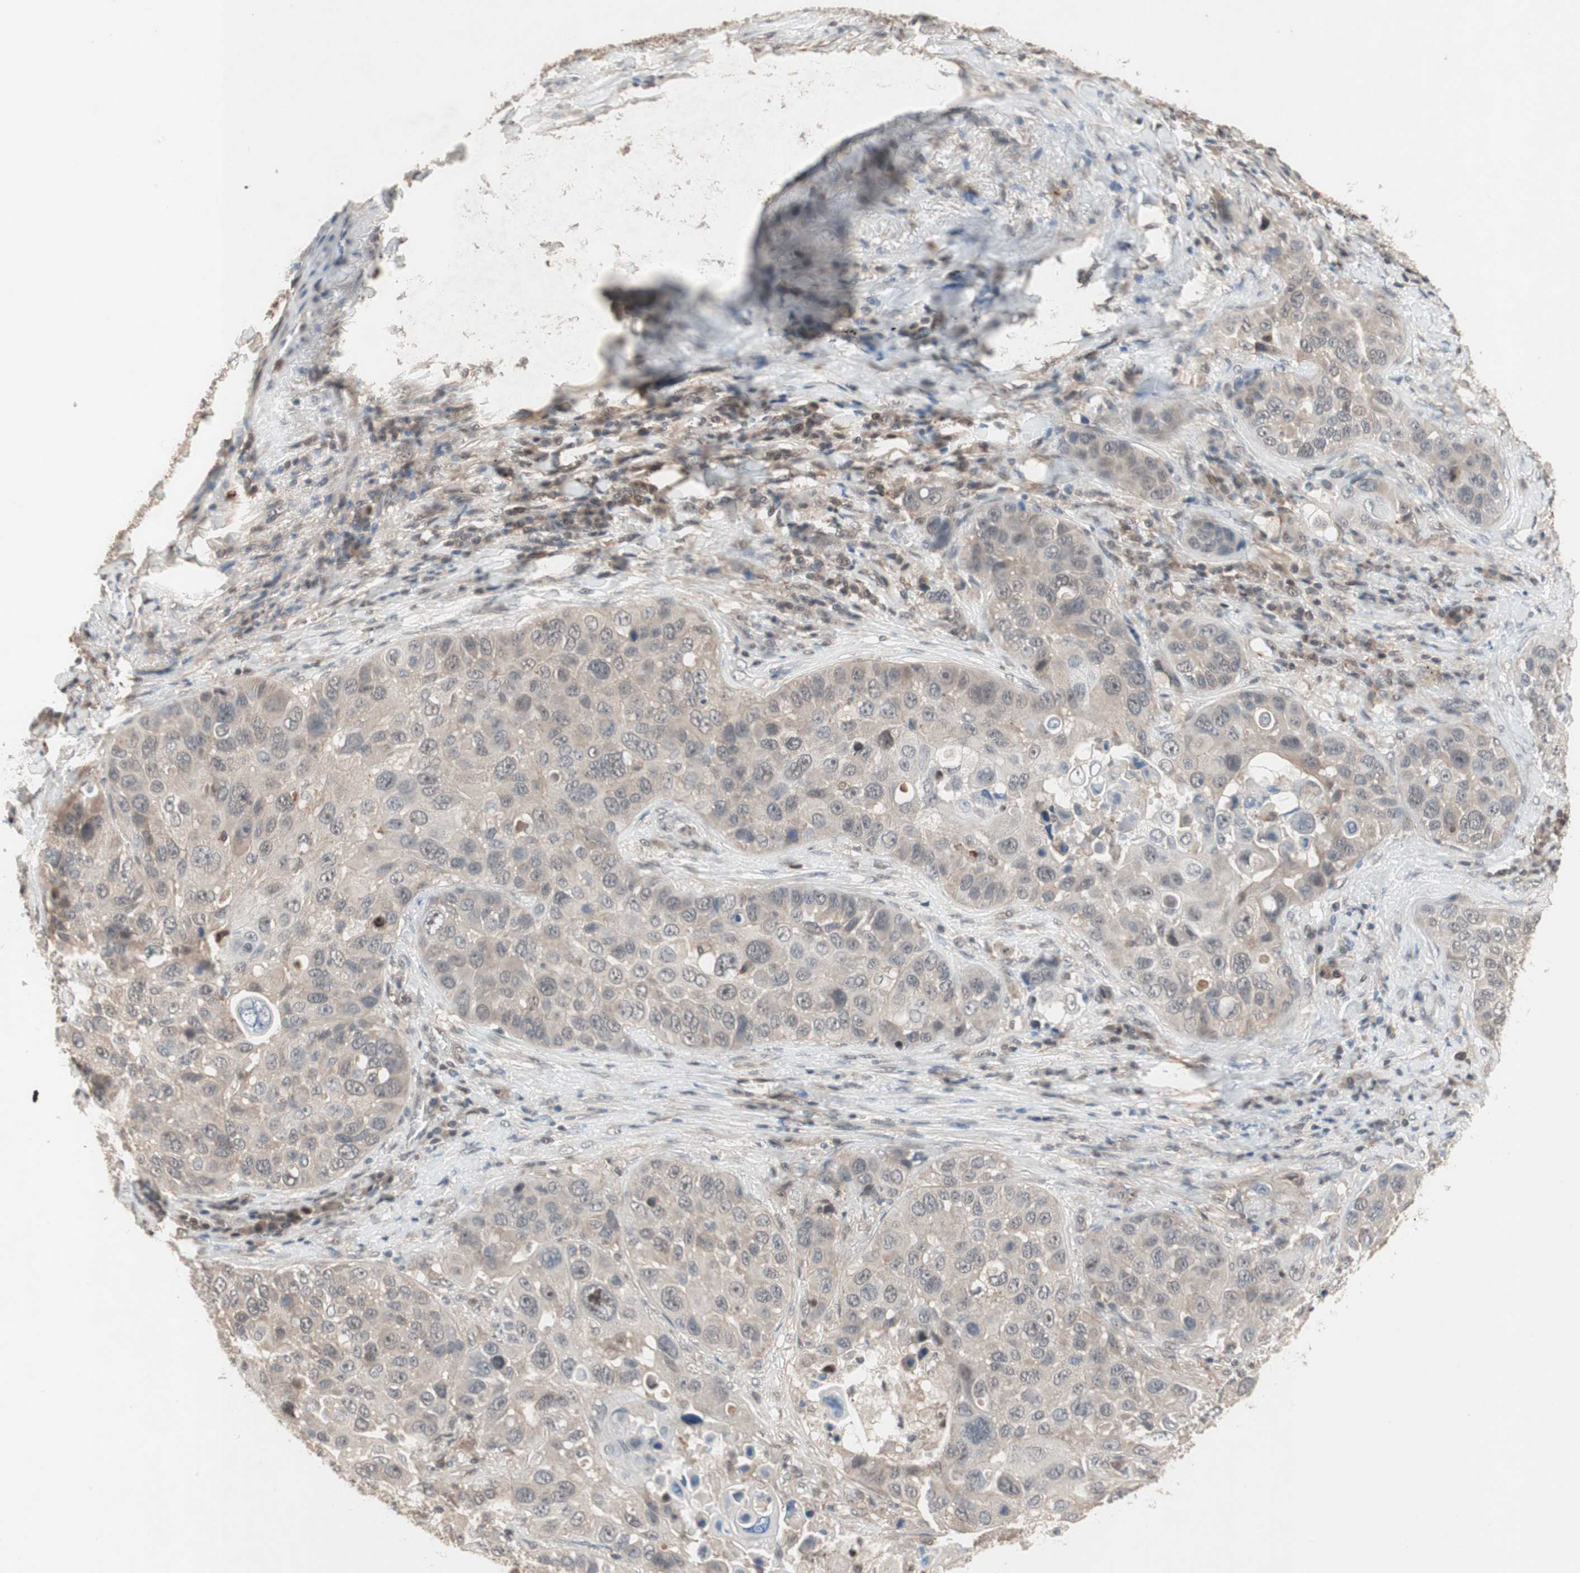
{"staining": {"intensity": "weak", "quantity": ">75%", "location": "cytoplasmic/membranous"}, "tissue": "lung cancer", "cell_type": "Tumor cells", "image_type": "cancer", "snomed": [{"axis": "morphology", "description": "Squamous cell carcinoma, NOS"}, {"axis": "topography", "description": "Lung"}], "caption": "Tumor cells show weak cytoplasmic/membranous positivity in about >75% of cells in lung cancer.", "gene": "GART", "patient": {"sex": "male", "age": 57}}